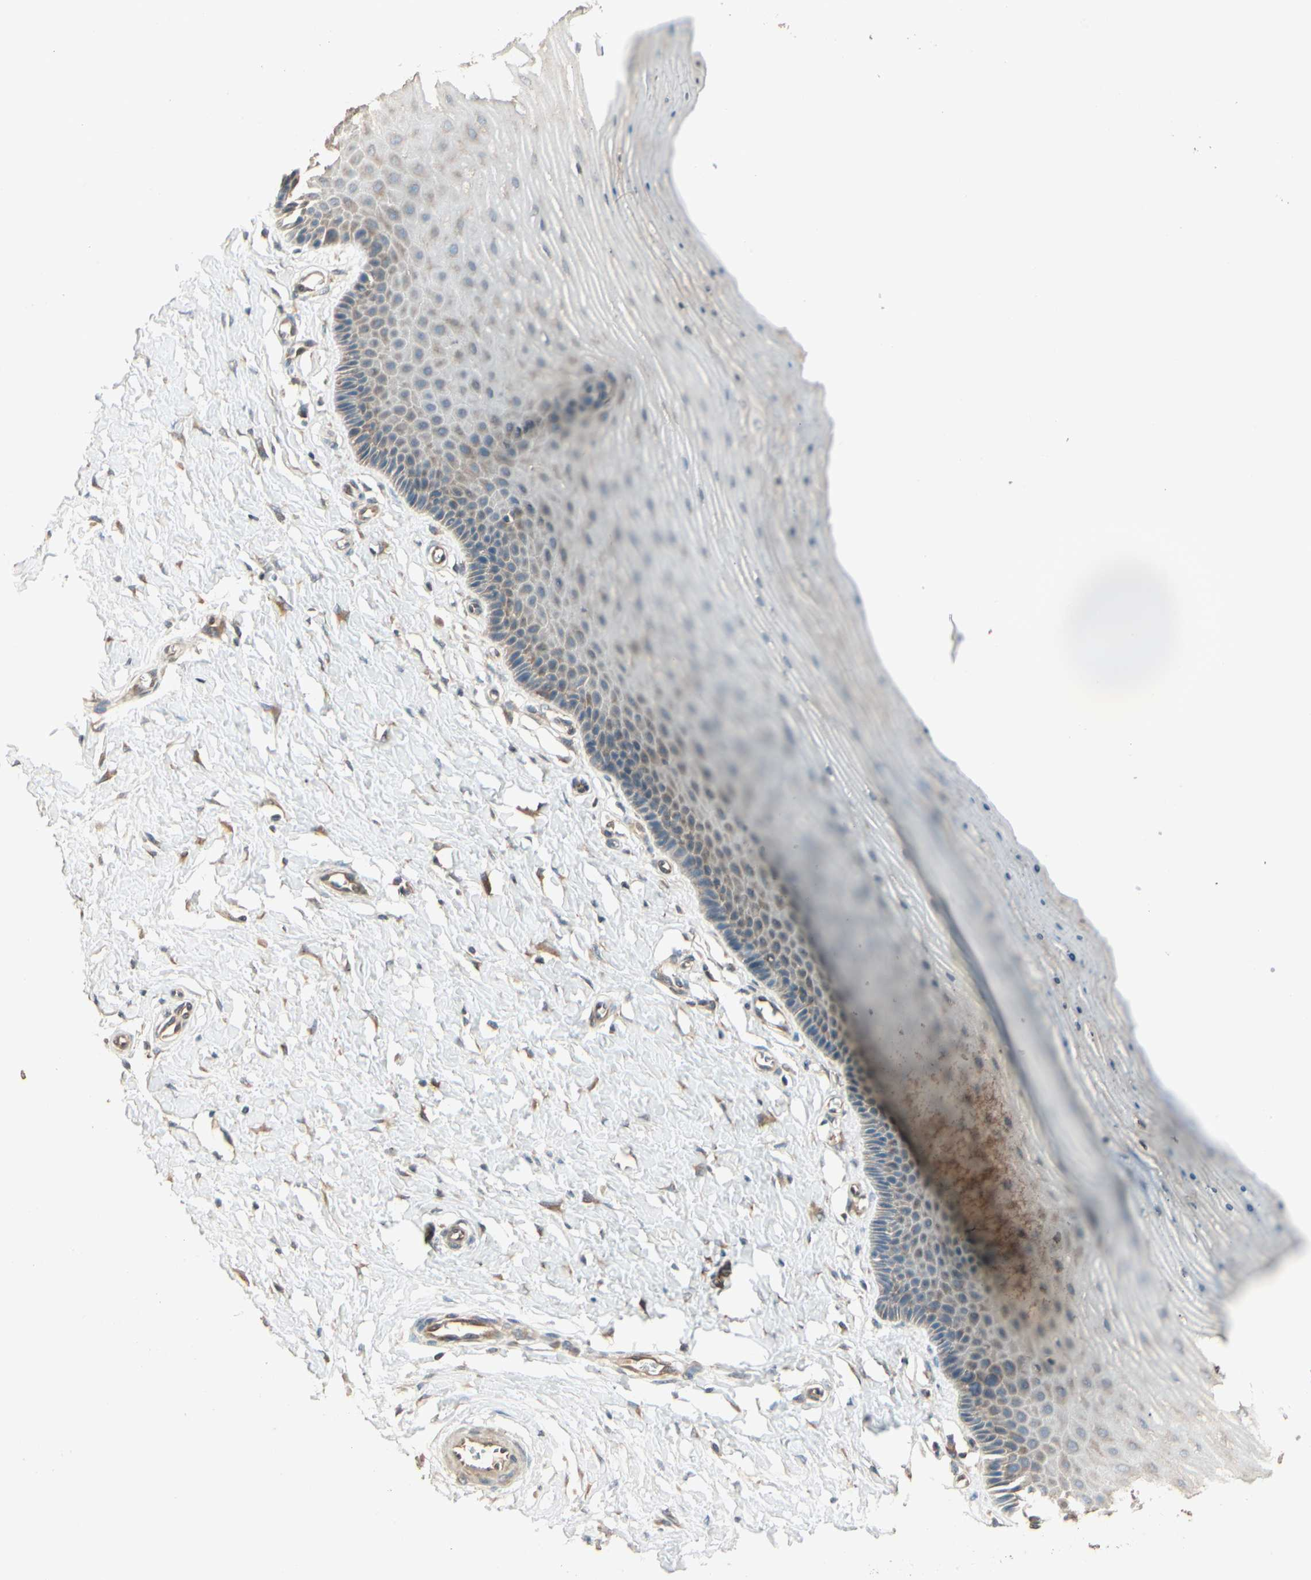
{"staining": {"intensity": "strong", "quantity": ">75%", "location": "cytoplasmic/membranous"}, "tissue": "cervix", "cell_type": "Glandular cells", "image_type": "normal", "snomed": [{"axis": "morphology", "description": "Normal tissue, NOS"}, {"axis": "topography", "description": "Cervix"}], "caption": "Benign cervix displays strong cytoplasmic/membranous expression in about >75% of glandular cells, visualized by immunohistochemistry.", "gene": "CCT7", "patient": {"sex": "female", "age": 55}}